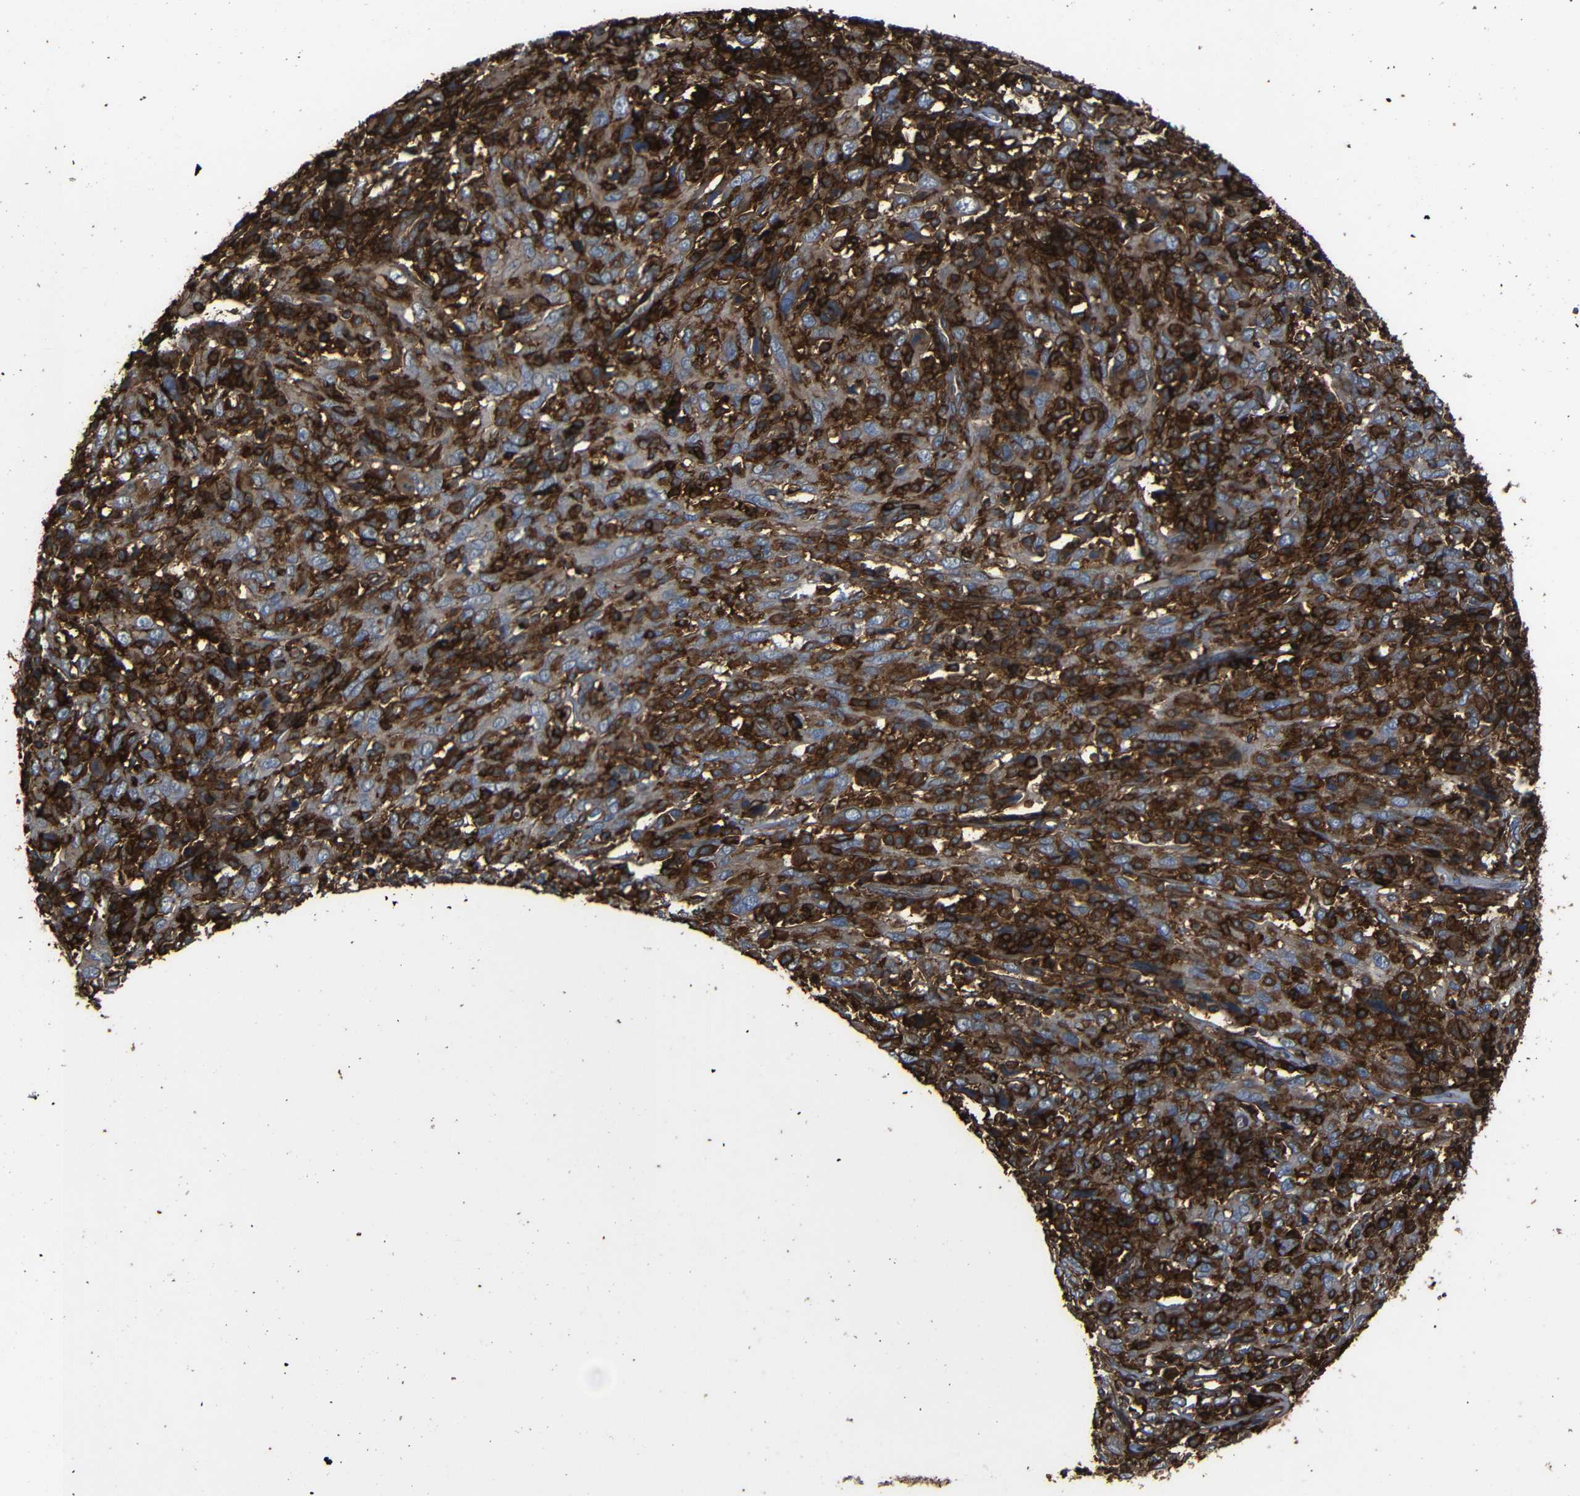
{"staining": {"intensity": "weak", "quantity": ">75%", "location": "cytoplasmic/membranous"}, "tissue": "cervical cancer", "cell_type": "Tumor cells", "image_type": "cancer", "snomed": [{"axis": "morphology", "description": "Squamous cell carcinoma, NOS"}, {"axis": "topography", "description": "Cervix"}], "caption": "A histopathology image of human squamous cell carcinoma (cervical) stained for a protein reveals weak cytoplasmic/membranous brown staining in tumor cells. (DAB (3,3'-diaminobenzidine) = brown stain, brightfield microscopy at high magnification).", "gene": "ADGRE5", "patient": {"sex": "female", "age": 46}}